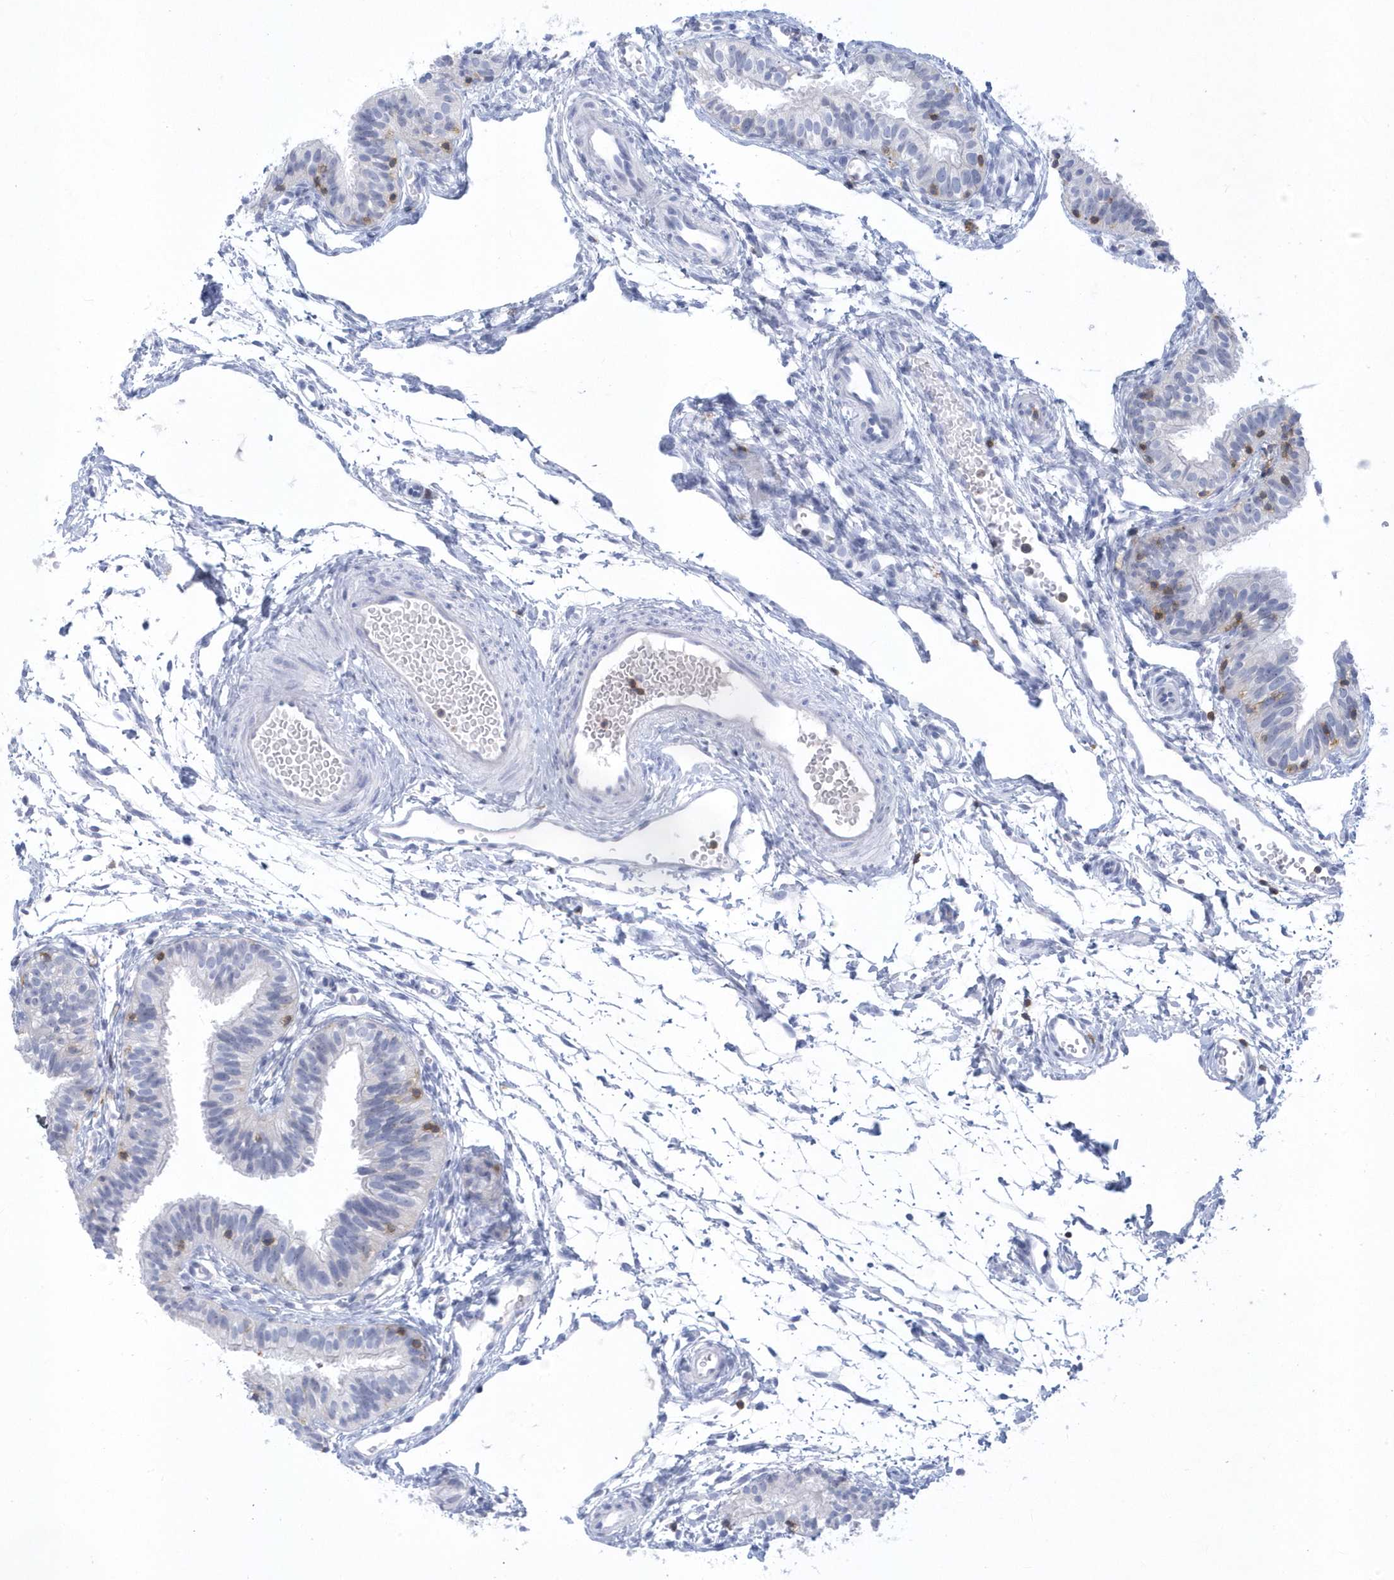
{"staining": {"intensity": "negative", "quantity": "none", "location": "none"}, "tissue": "fallopian tube", "cell_type": "Glandular cells", "image_type": "normal", "snomed": [{"axis": "morphology", "description": "Normal tissue, NOS"}, {"axis": "topography", "description": "Fallopian tube"}], "caption": "Immunohistochemical staining of unremarkable fallopian tube reveals no significant staining in glandular cells.", "gene": "PSD4", "patient": {"sex": "female", "age": 35}}